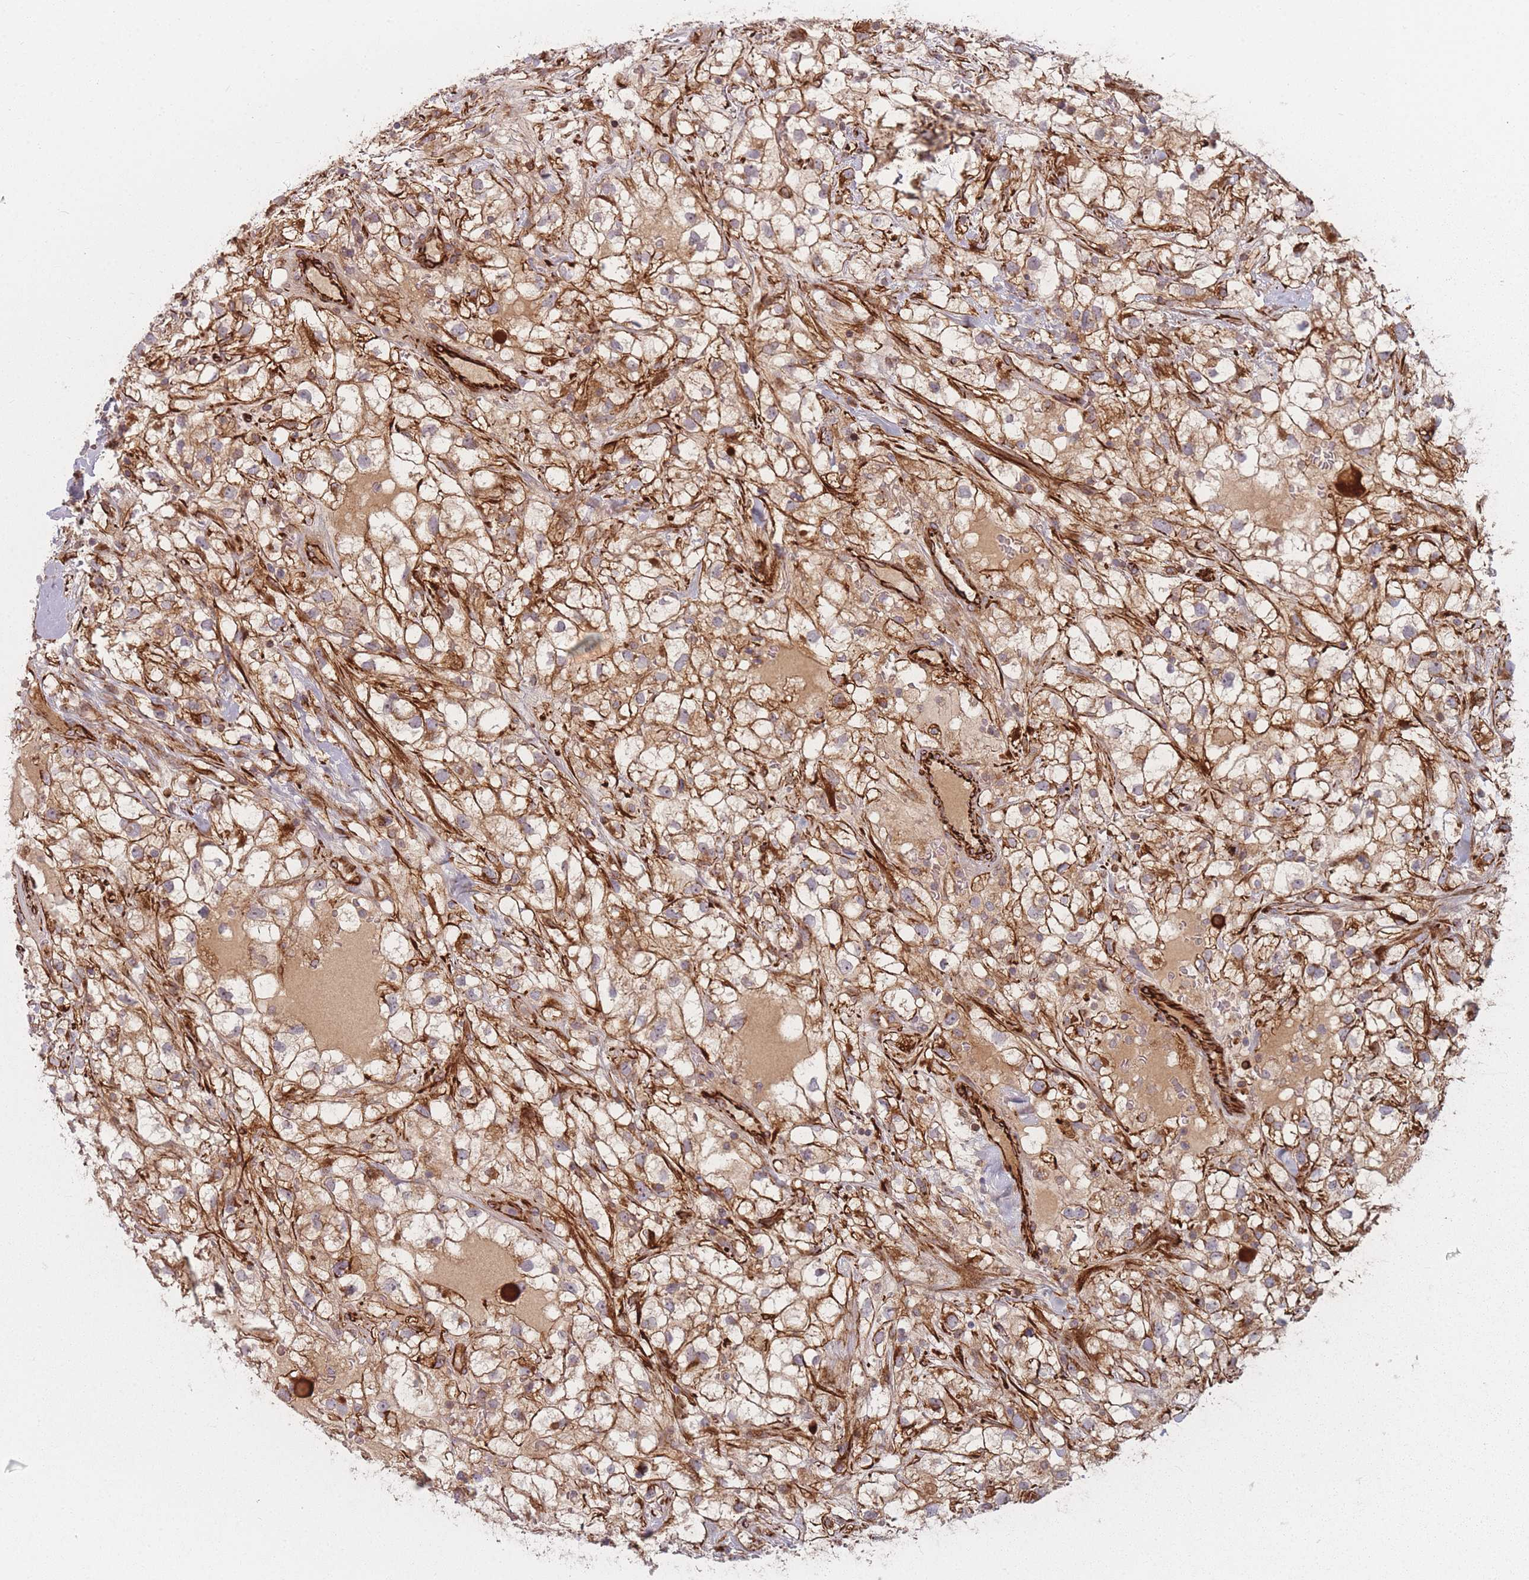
{"staining": {"intensity": "moderate", "quantity": ">75%", "location": "cytoplasmic/membranous"}, "tissue": "renal cancer", "cell_type": "Tumor cells", "image_type": "cancer", "snomed": [{"axis": "morphology", "description": "Adenocarcinoma, NOS"}, {"axis": "topography", "description": "Kidney"}], "caption": "Renal cancer (adenocarcinoma) tissue demonstrates moderate cytoplasmic/membranous expression in about >75% of tumor cells, visualized by immunohistochemistry. (IHC, brightfield microscopy, high magnification).", "gene": "EEF1AKMT2", "patient": {"sex": "male", "age": 59}}